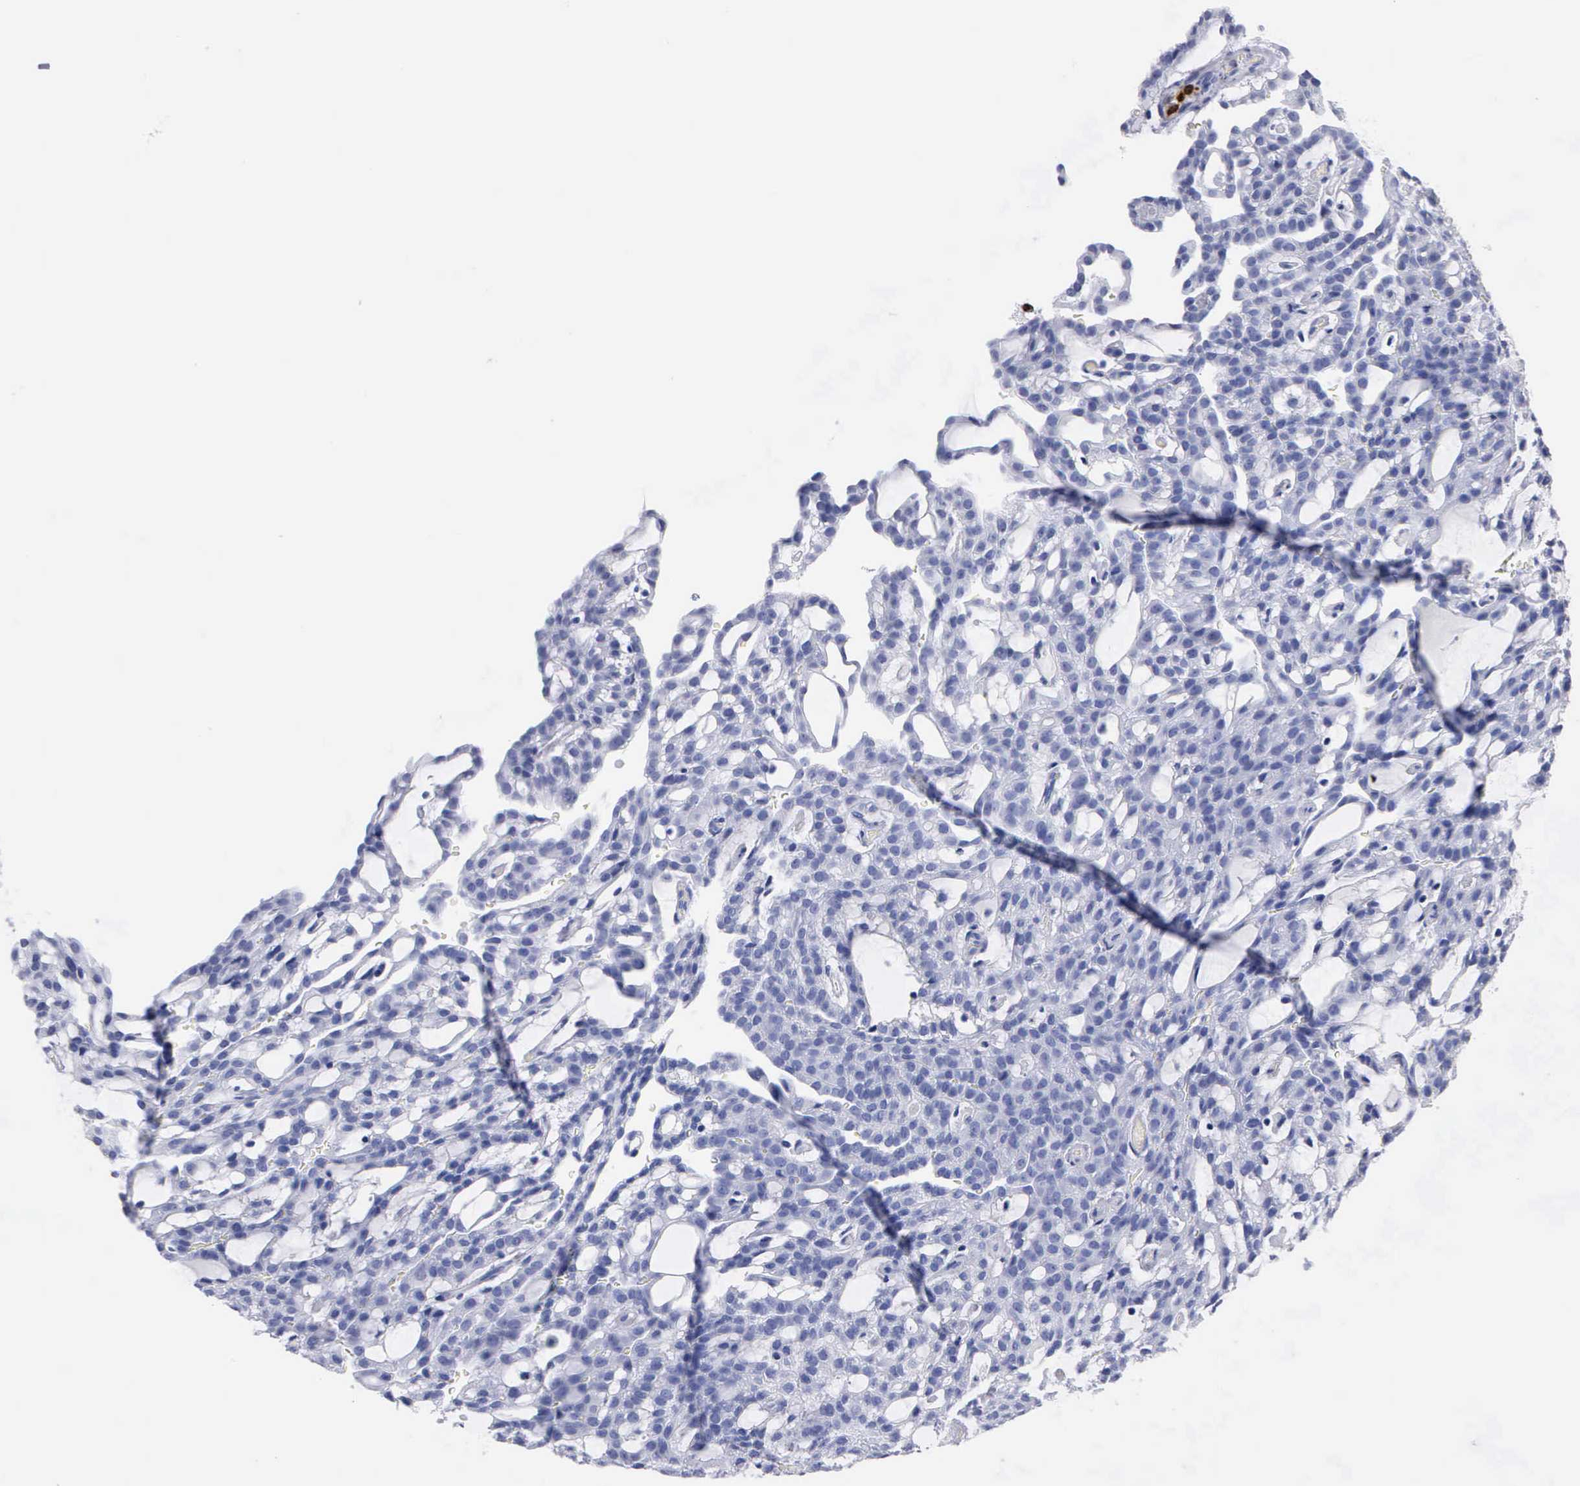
{"staining": {"intensity": "negative", "quantity": "none", "location": "none"}, "tissue": "renal cancer", "cell_type": "Tumor cells", "image_type": "cancer", "snomed": [{"axis": "morphology", "description": "Adenocarcinoma, NOS"}, {"axis": "topography", "description": "Kidney"}], "caption": "Tumor cells are negative for brown protein staining in renal adenocarcinoma.", "gene": "CTSG", "patient": {"sex": "male", "age": 63}}